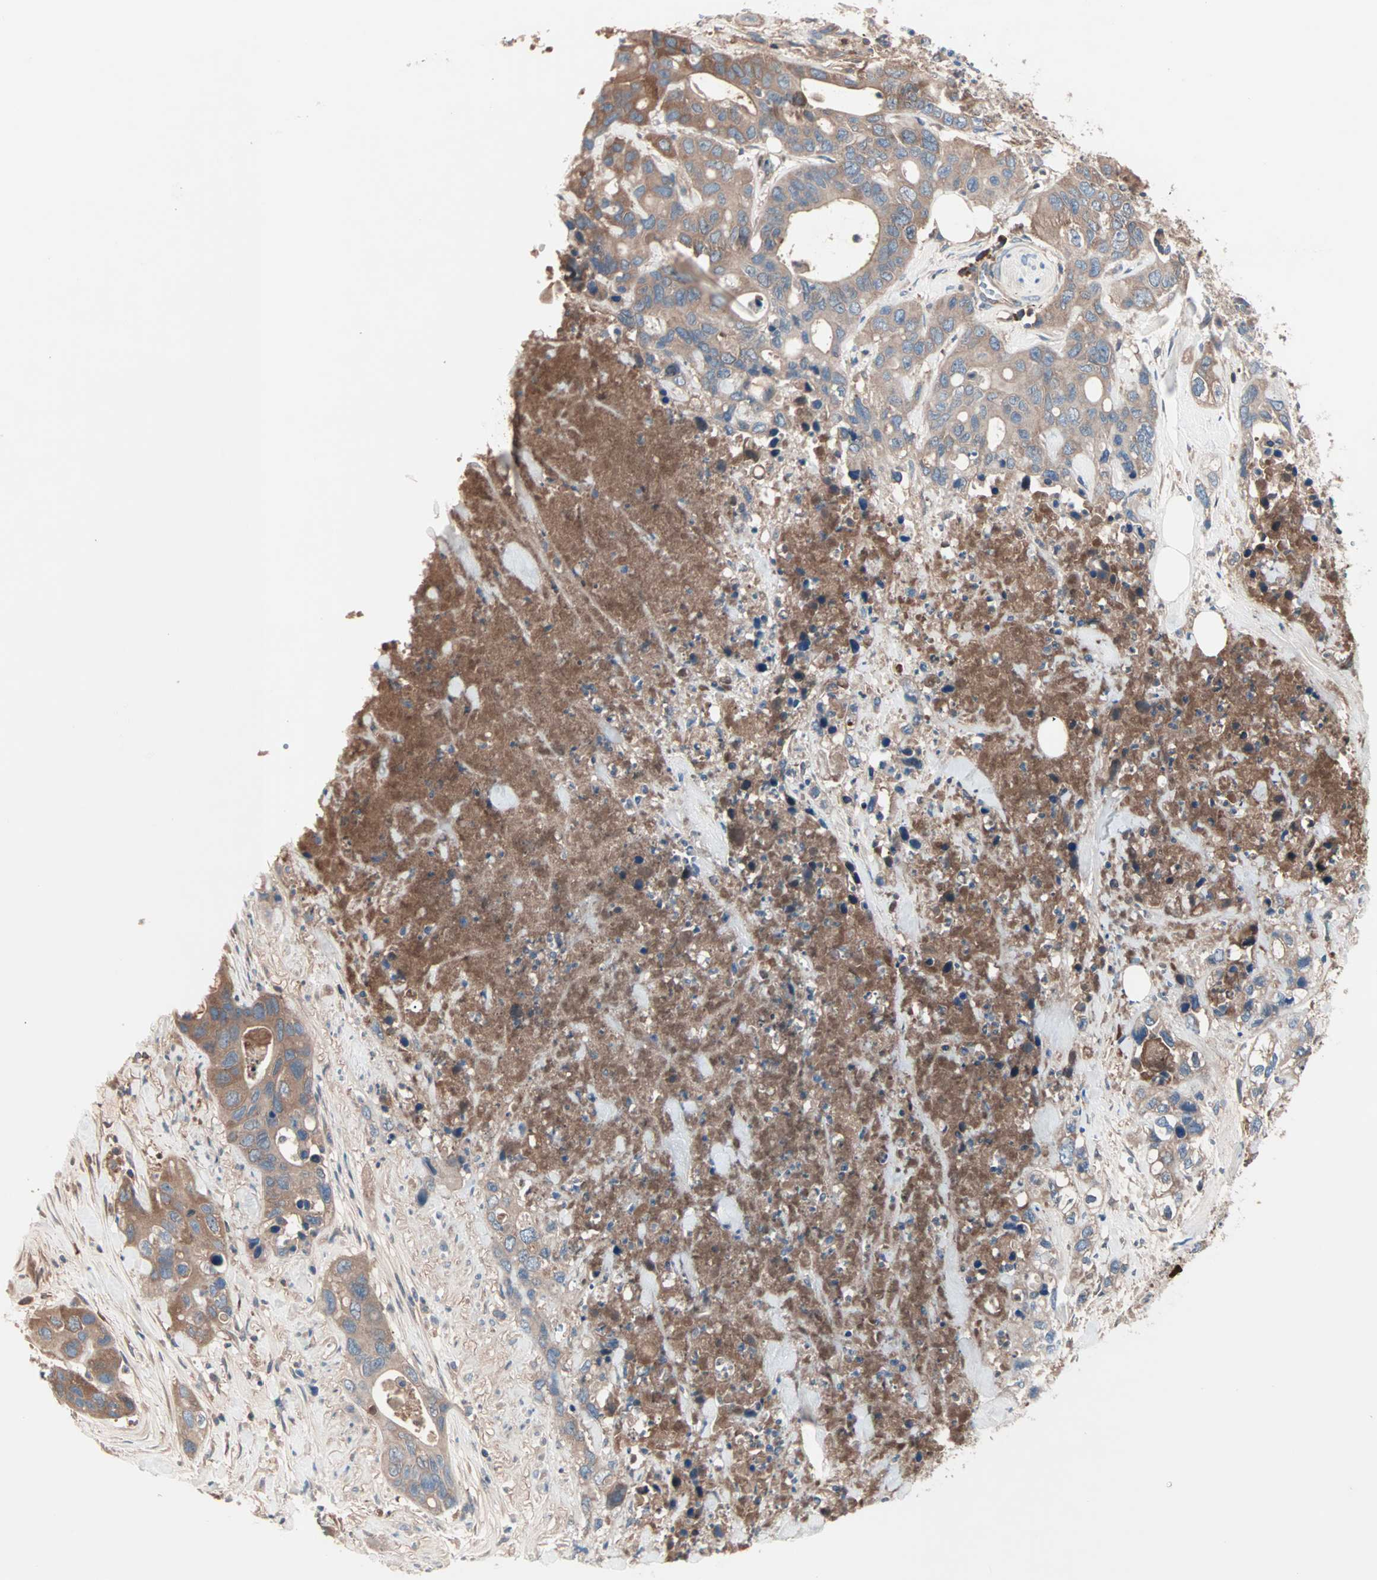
{"staining": {"intensity": "moderate", "quantity": ">75%", "location": "cytoplasmic/membranous"}, "tissue": "pancreatic cancer", "cell_type": "Tumor cells", "image_type": "cancer", "snomed": [{"axis": "morphology", "description": "Adenocarcinoma, NOS"}, {"axis": "topography", "description": "Pancreas"}], "caption": "Immunohistochemistry (IHC) staining of pancreatic cancer, which reveals medium levels of moderate cytoplasmic/membranous staining in about >75% of tumor cells indicating moderate cytoplasmic/membranous protein expression. The staining was performed using DAB (brown) for protein detection and nuclei were counterstained in hematoxylin (blue).", "gene": "CAD", "patient": {"sex": "female", "age": 71}}